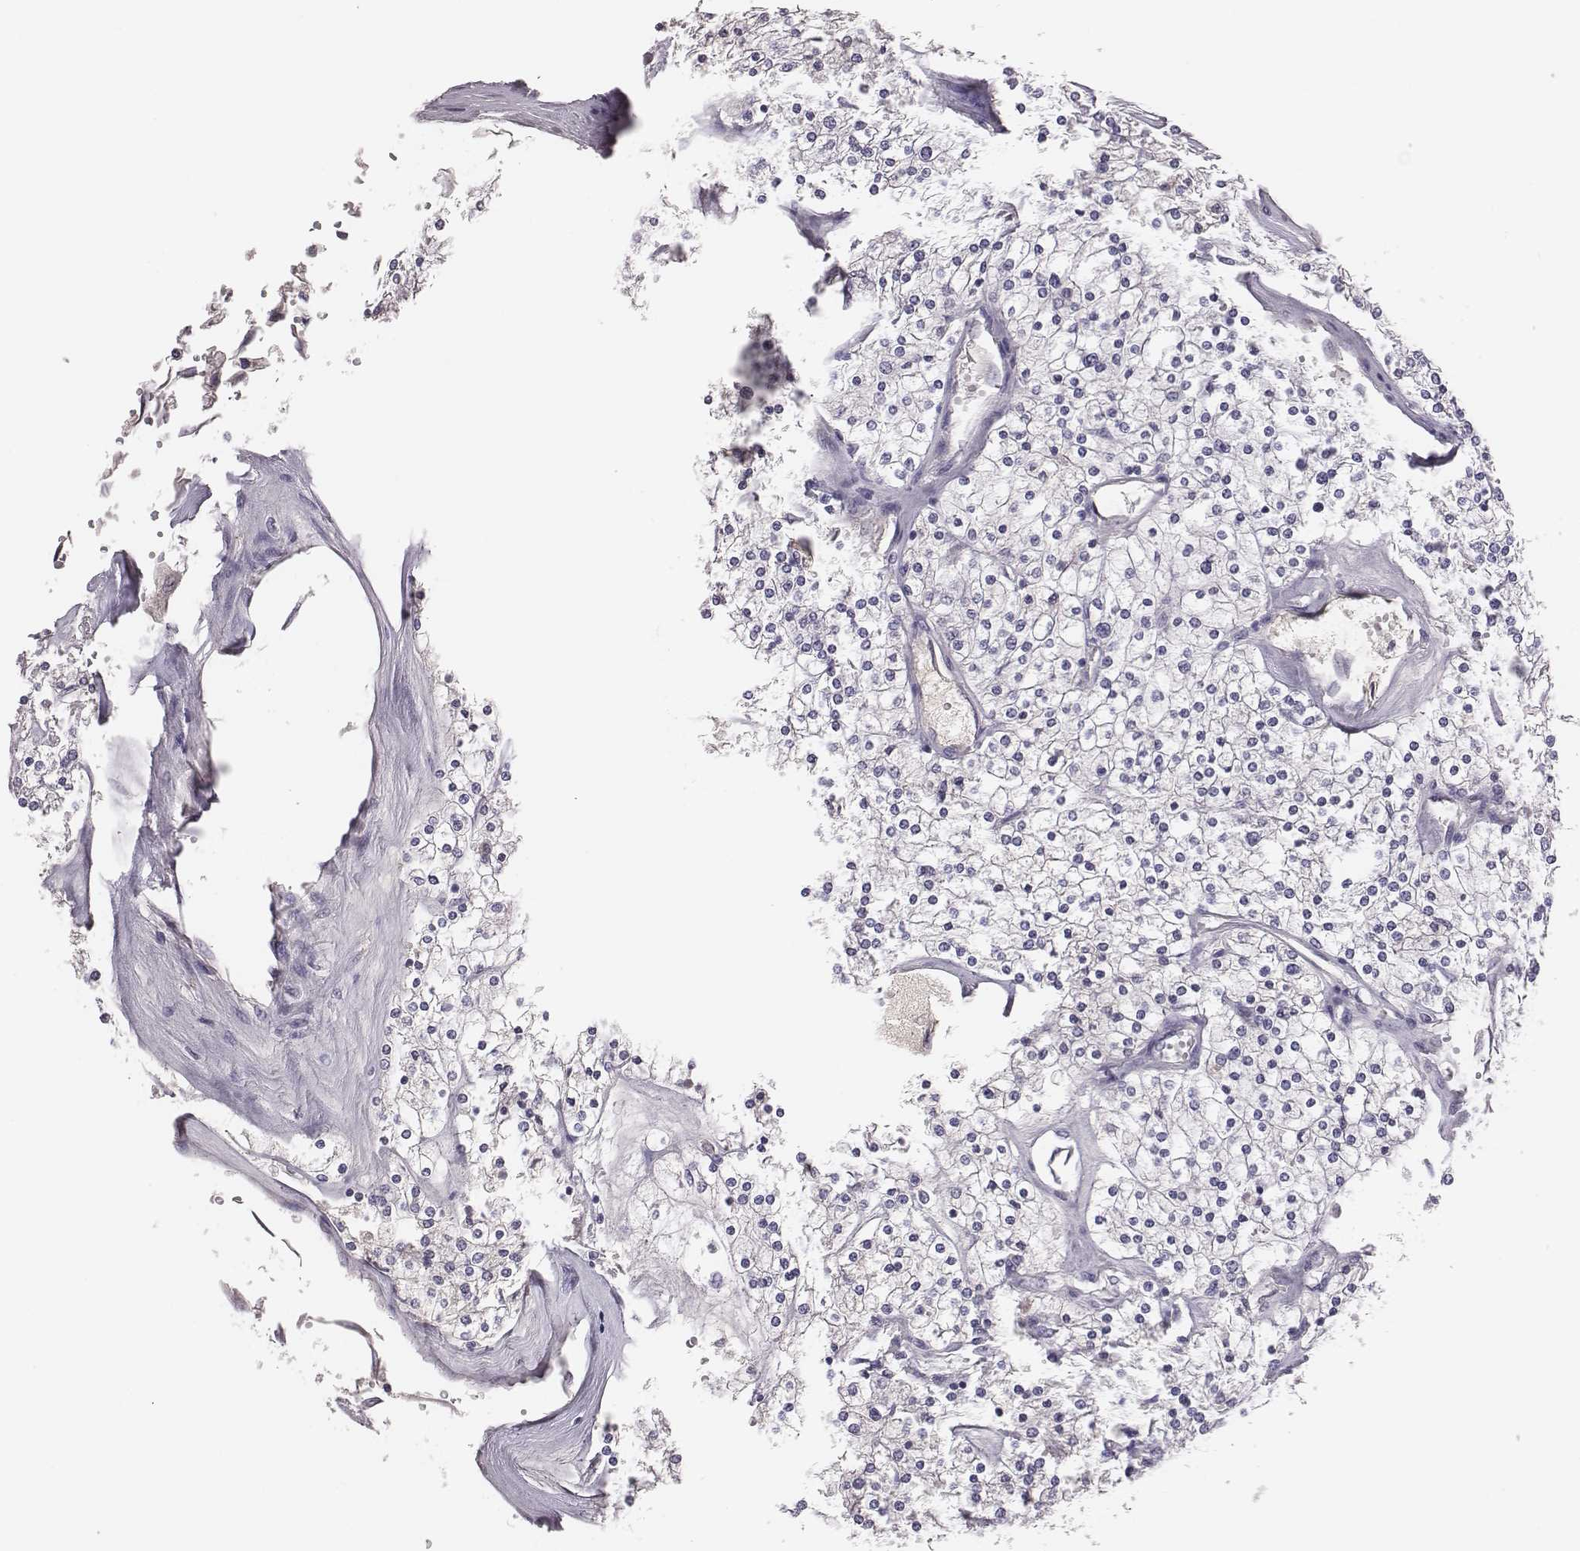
{"staining": {"intensity": "negative", "quantity": "none", "location": "none"}, "tissue": "renal cancer", "cell_type": "Tumor cells", "image_type": "cancer", "snomed": [{"axis": "morphology", "description": "Adenocarcinoma, NOS"}, {"axis": "topography", "description": "Kidney"}], "caption": "Micrograph shows no protein staining in tumor cells of renal cancer tissue.", "gene": "EN1", "patient": {"sex": "male", "age": 80}}